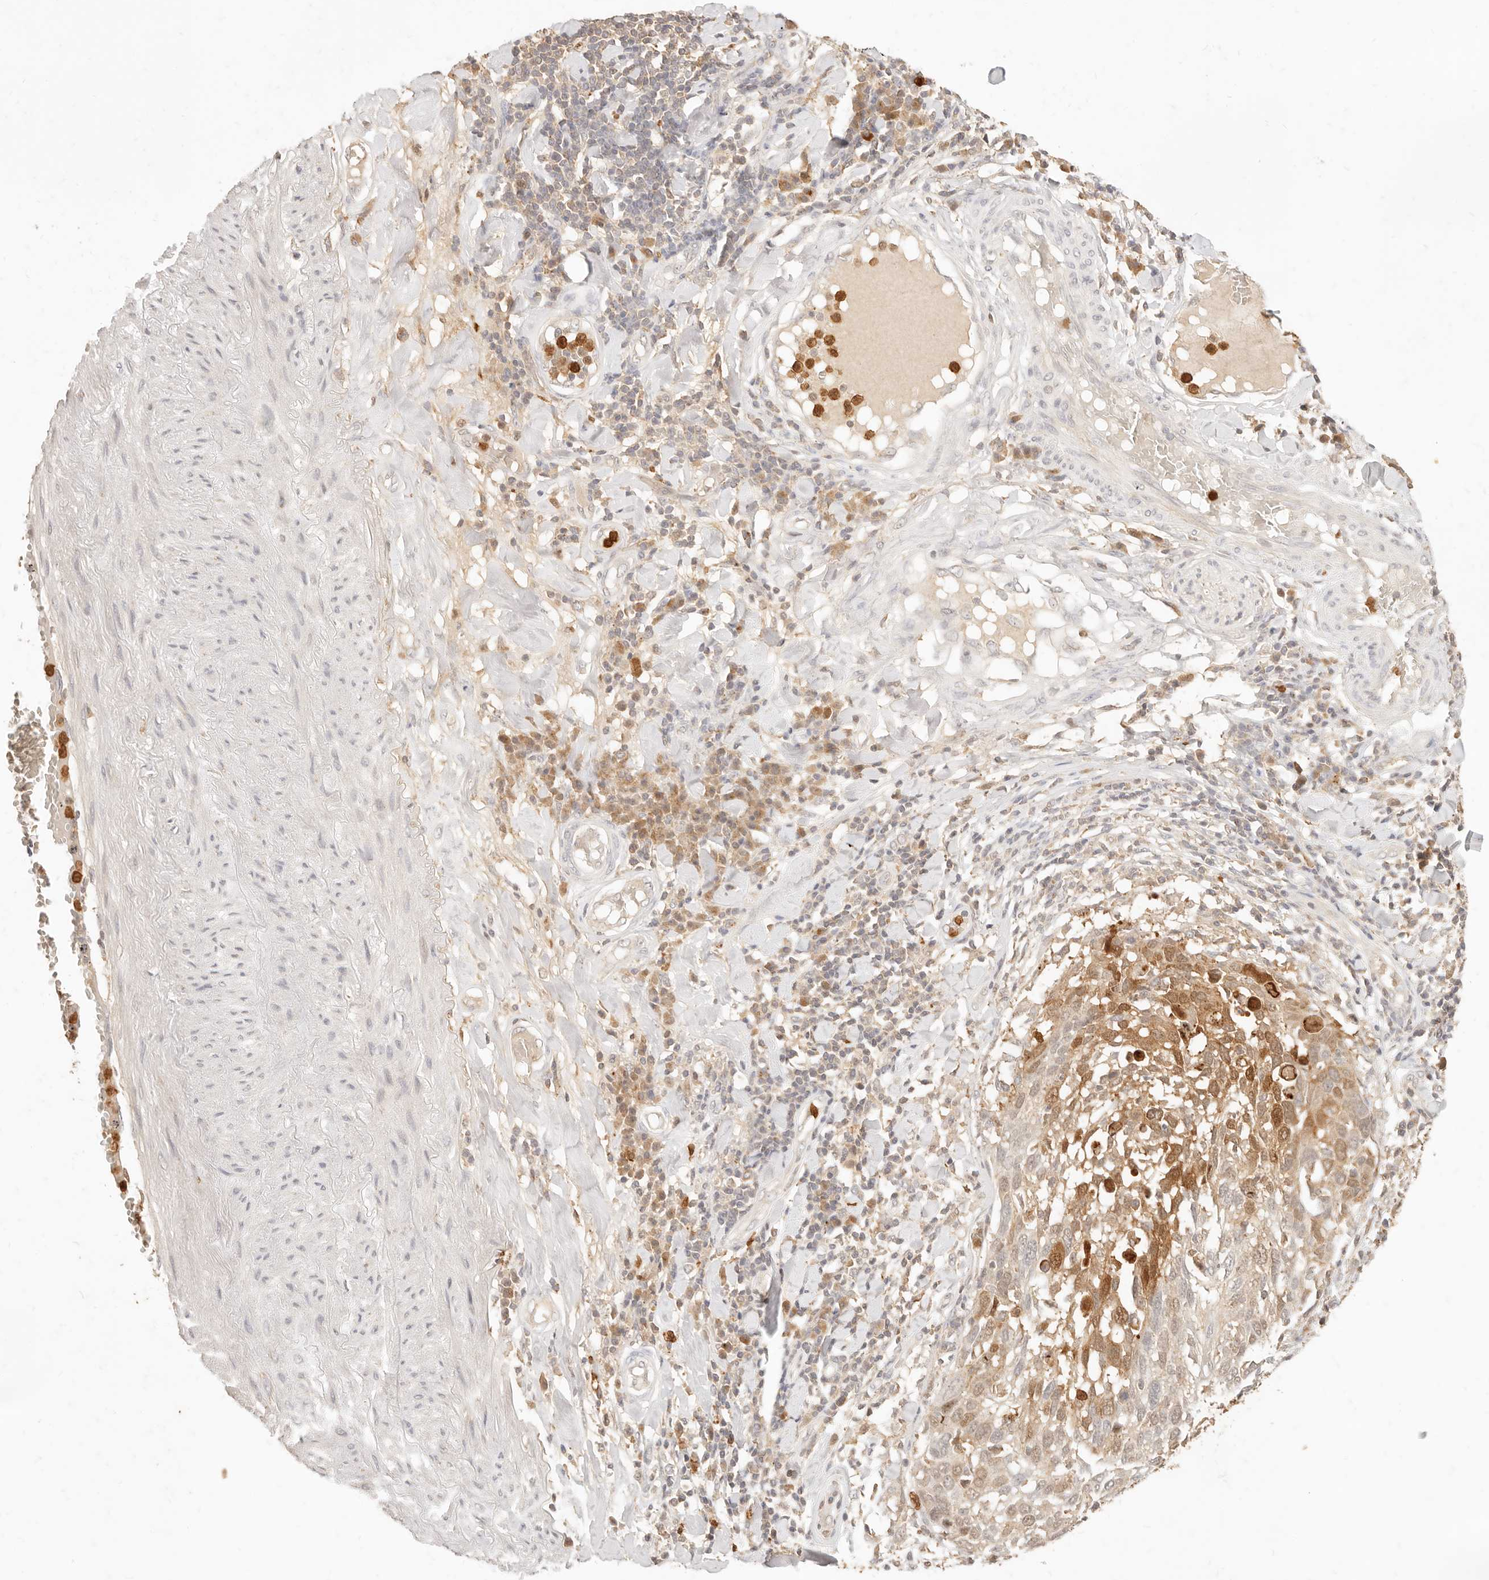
{"staining": {"intensity": "weak", "quantity": "25%-75%", "location": "cytoplasmic/membranous,nuclear"}, "tissue": "lung cancer", "cell_type": "Tumor cells", "image_type": "cancer", "snomed": [{"axis": "morphology", "description": "Squamous cell carcinoma, NOS"}, {"axis": "topography", "description": "Lung"}], "caption": "A histopathology image of human lung squamous cell carcinoma stained for a protein reveals weak cytoplasmic/membranous and nuclear brown staining in tumor cells.", "gene": "TMTC2", "patient": {"sex": "male", "age": 65}}